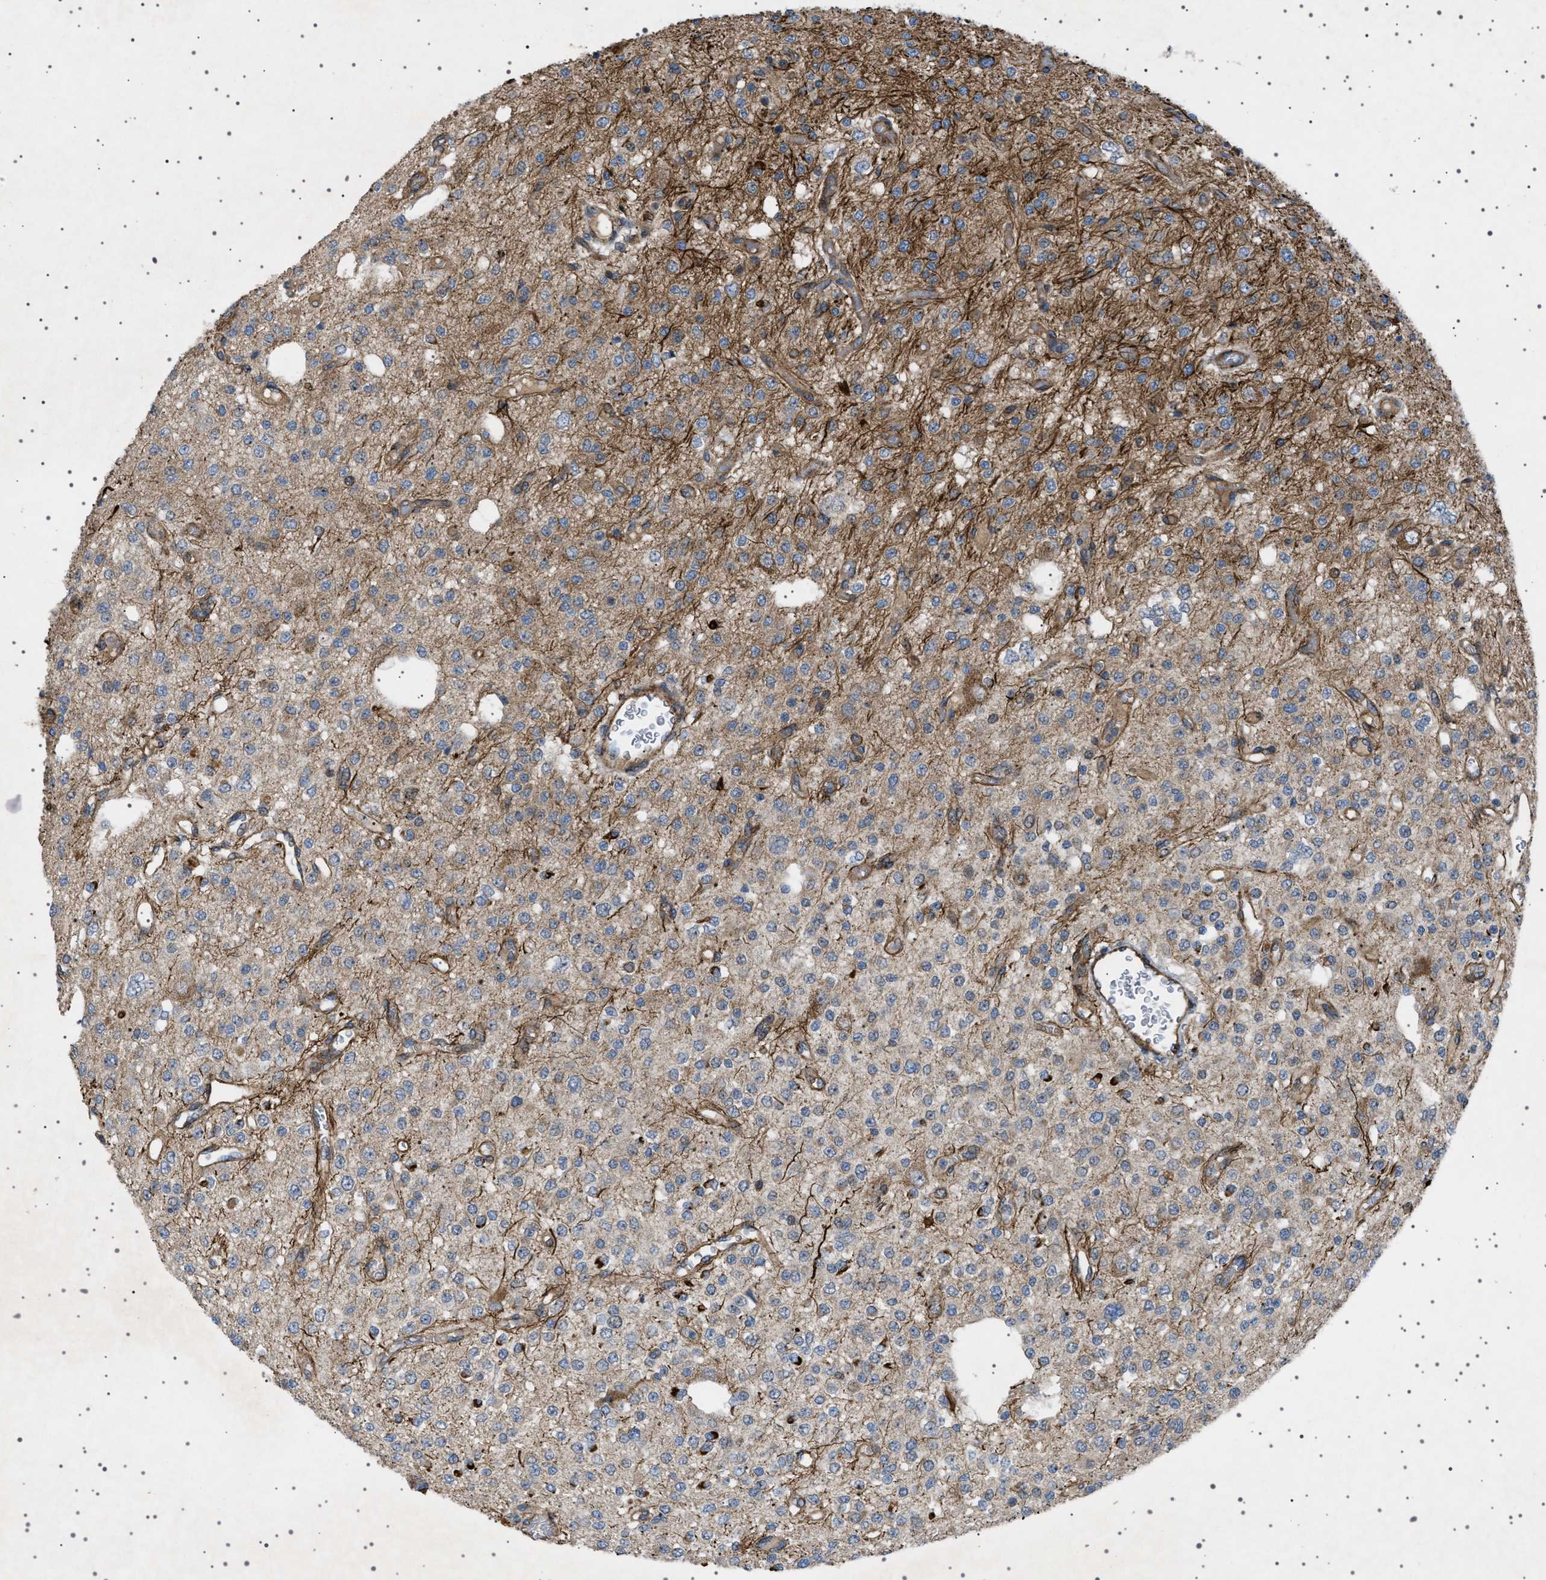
{"staining": {"intensity": "moderate", "quantity": ">75%", "location": "cytoplasmic/membranous"}, "tissue": "glioma", "cell_type": "Tumor cells", "image_type": "cancer", "snomed": [{"axis": "morphology", "description": "Glioma, malignant, Low grade"}, {"axis": "topography", "description": "Brain"}], "caption": "Tumor cells reveal moderate cytoplasmic/membranous expression in about >75% of cells in glioma.", "gene": "CCDC186", "patient": {"sex": "male", "age": 38}}